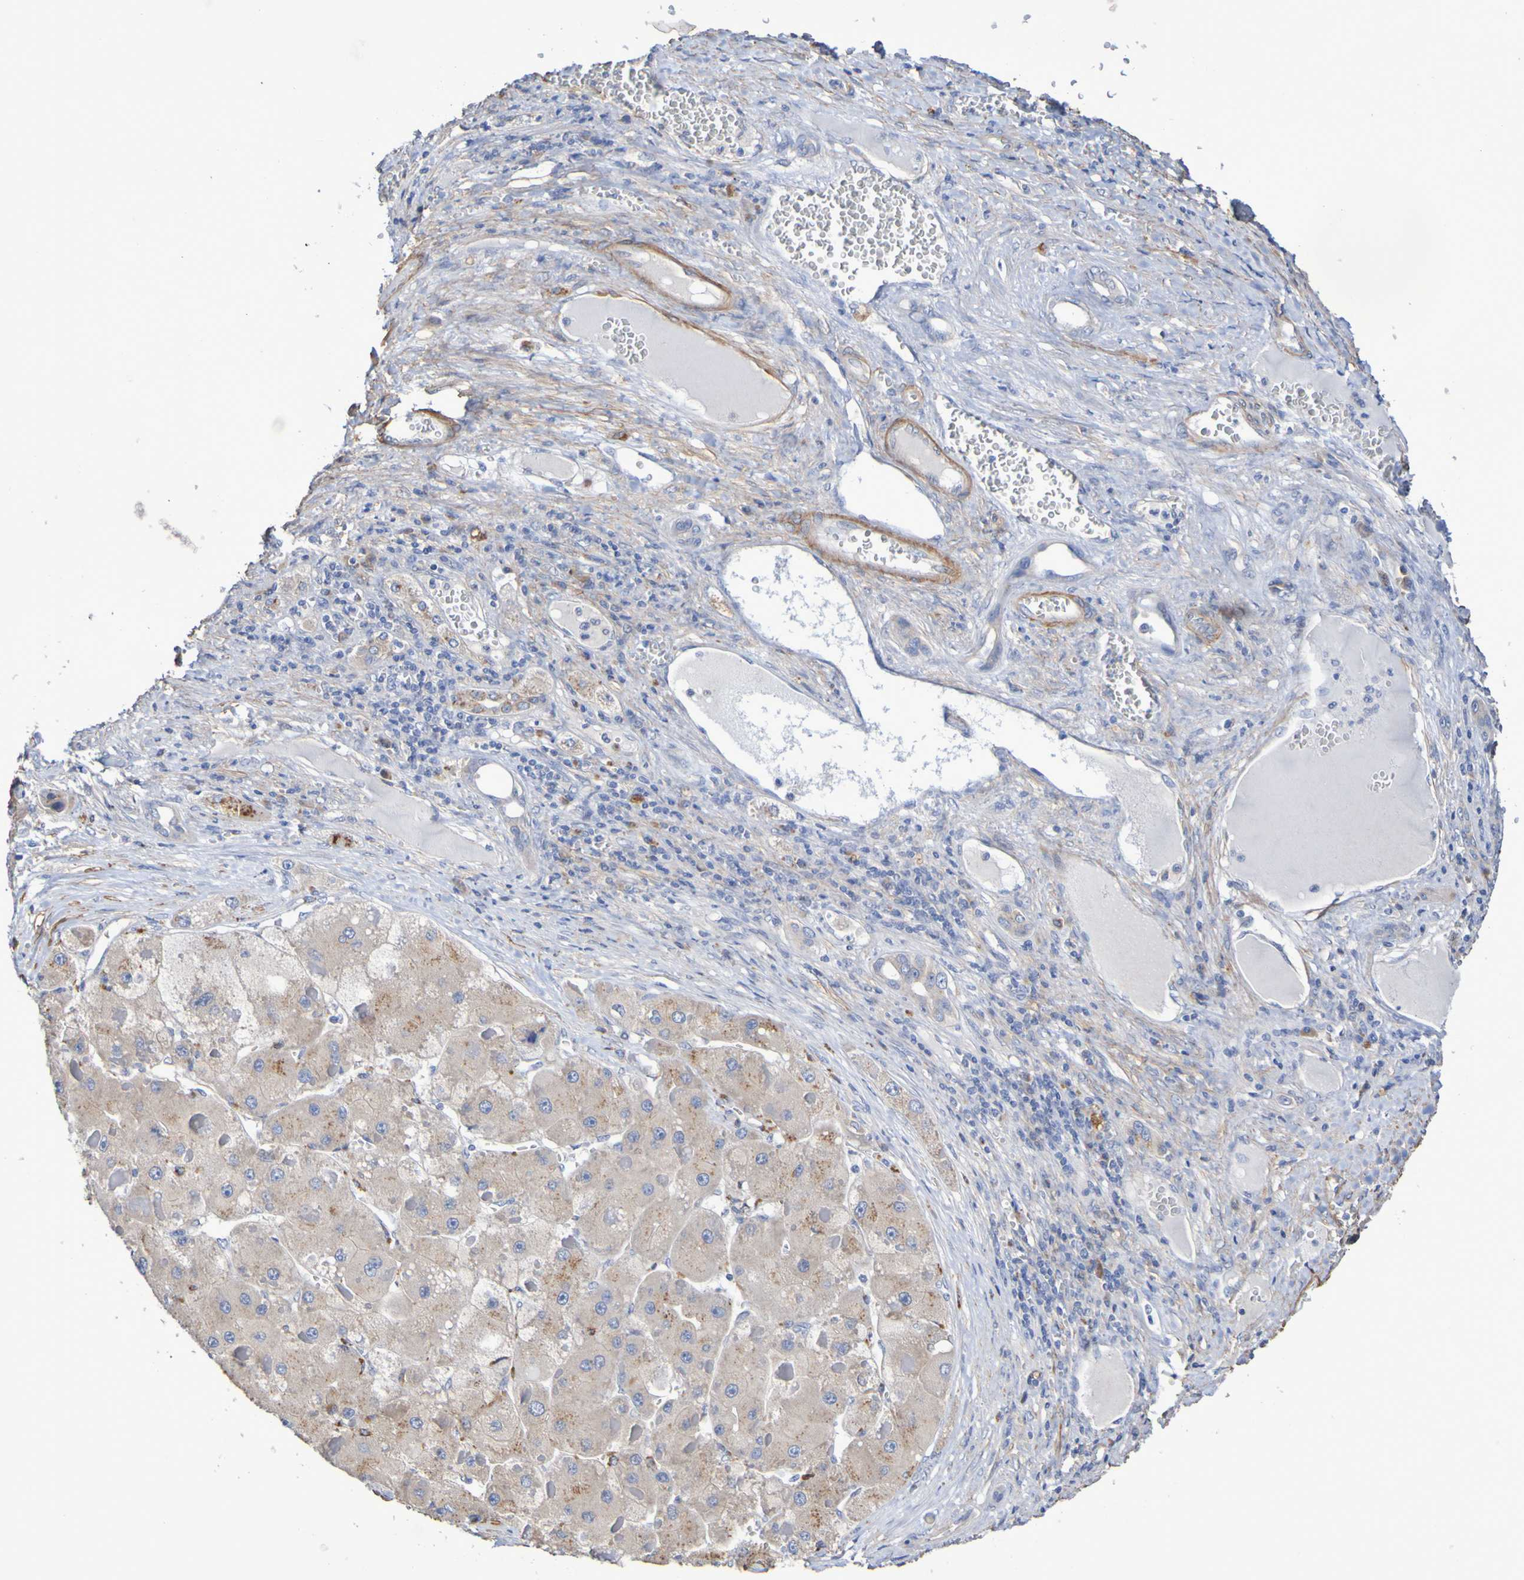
{"staining": {"intensity": "weak", "quantity": ">75%", "location": "cytoplasmic/membranous"}, "tissue": "liver cancer", "cell_type": "Tumor cells", "image_type": "cancer", "snomed": [{"axis": "morphology", "description": "Carcinoma, Hepatocellular, NOS"}, {"axis": "topography", "description": "Liver"}], "caption": "The histopathology image exhibits a brown stain indicating the presence of a protein in the cytoplasmic/membranous of tumor cells in liver cancer.", "gene": "SRPRB", "patient": {"sex": "female", "age": 73}}